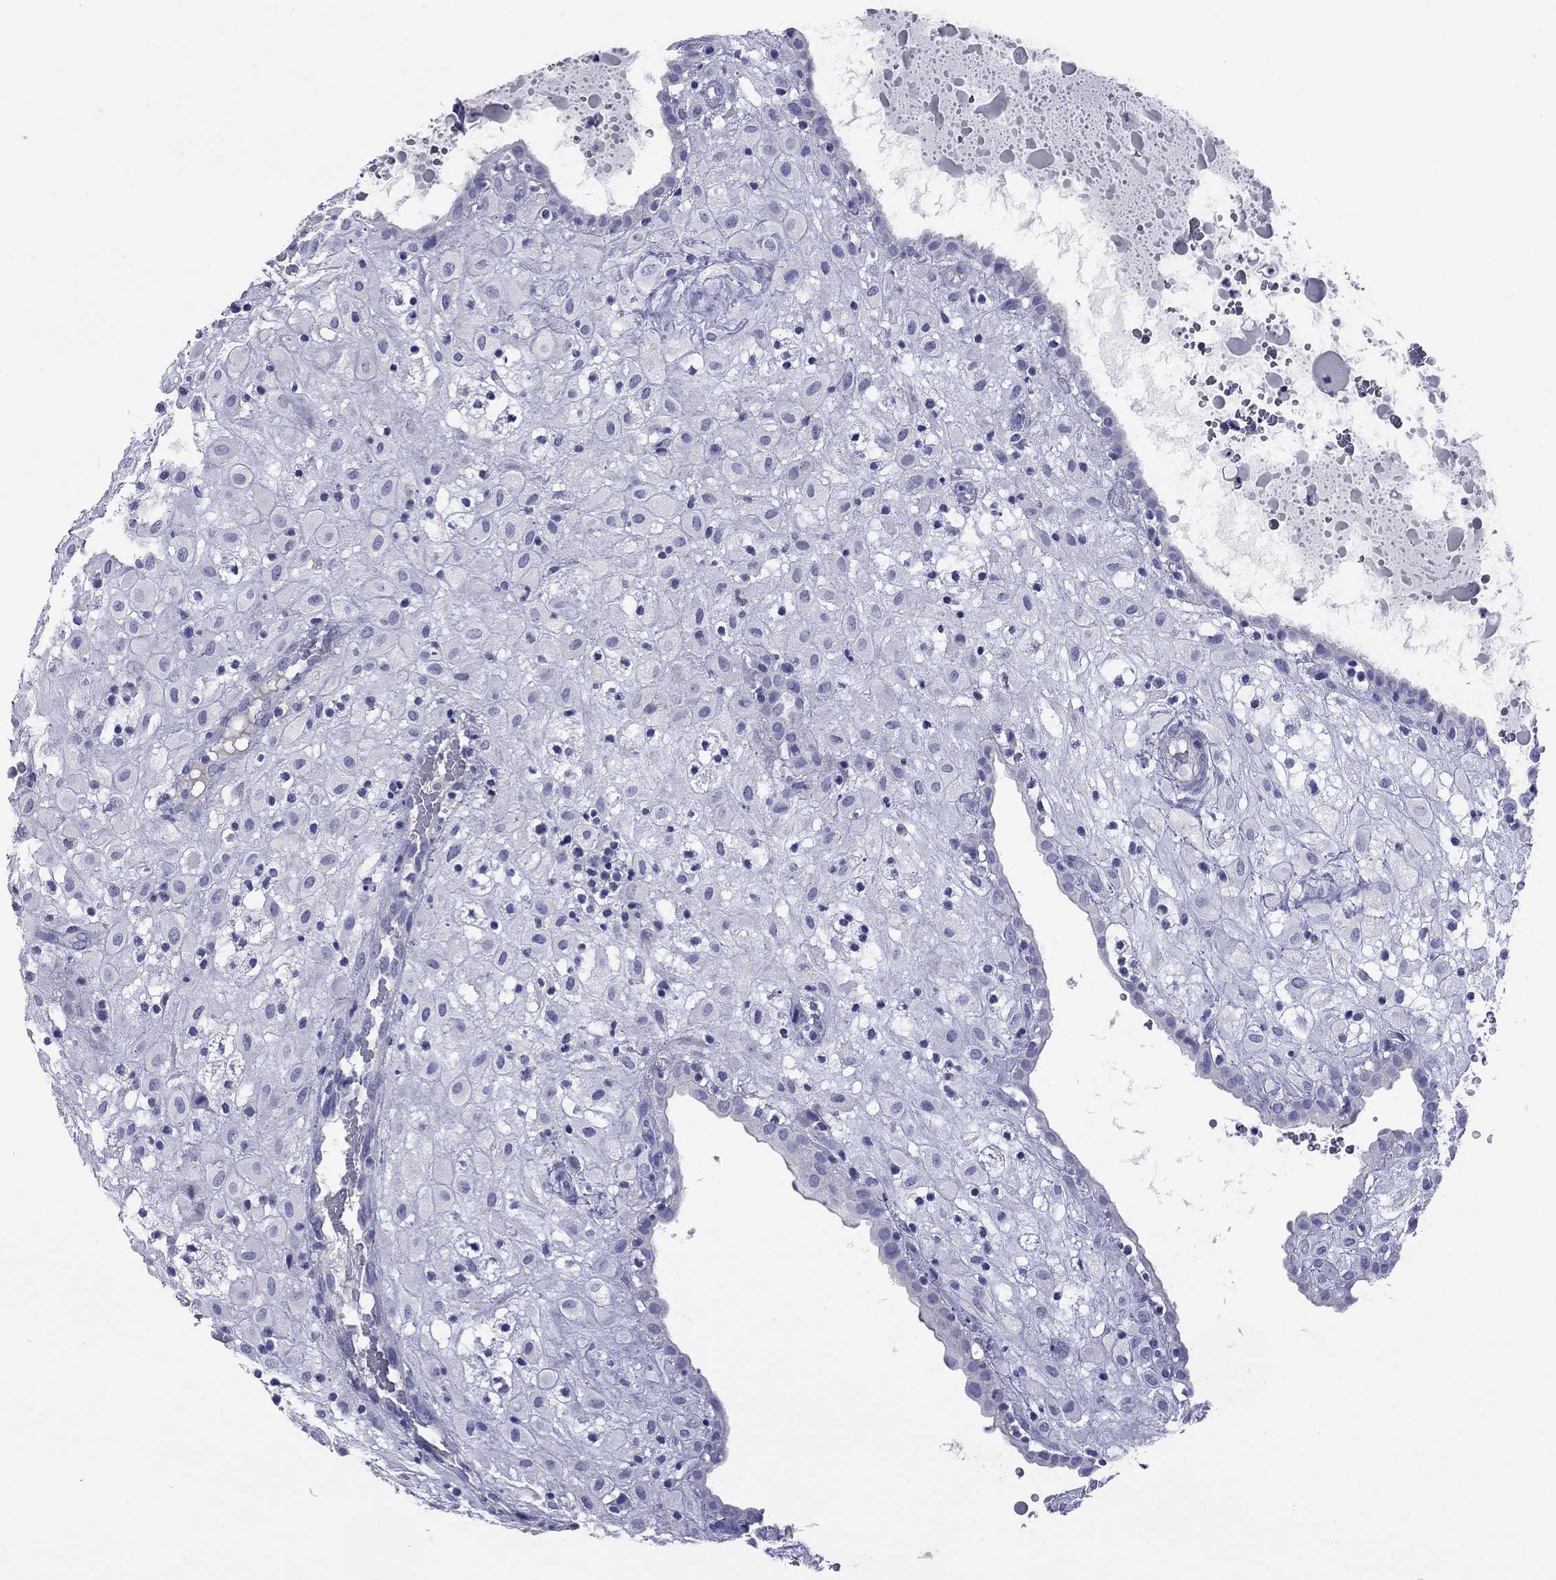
{"staining": {"intensity": "negative", "quantity": "none", "location": "none"}, "tissue": "placenta", "cell_type": "Decidual cells", "image_type": "normal", "snomed": [{"axis": "morphology", "description": "Normal tissue, NOS"}, {"axis": "topography", "description": "Placenta"}], "caption": "A photomicrograph of human placenta is negative for staining in decidual cells. The staining was performed using DAB (3,3'-diaminobenzidine) to visualize the protein expression in brown, while the nuclei were stained in blue with hematoxylin (Magnification: 20x).", "gene": "ACTL7B", "patient": {"sex": "female", "age": 24}}